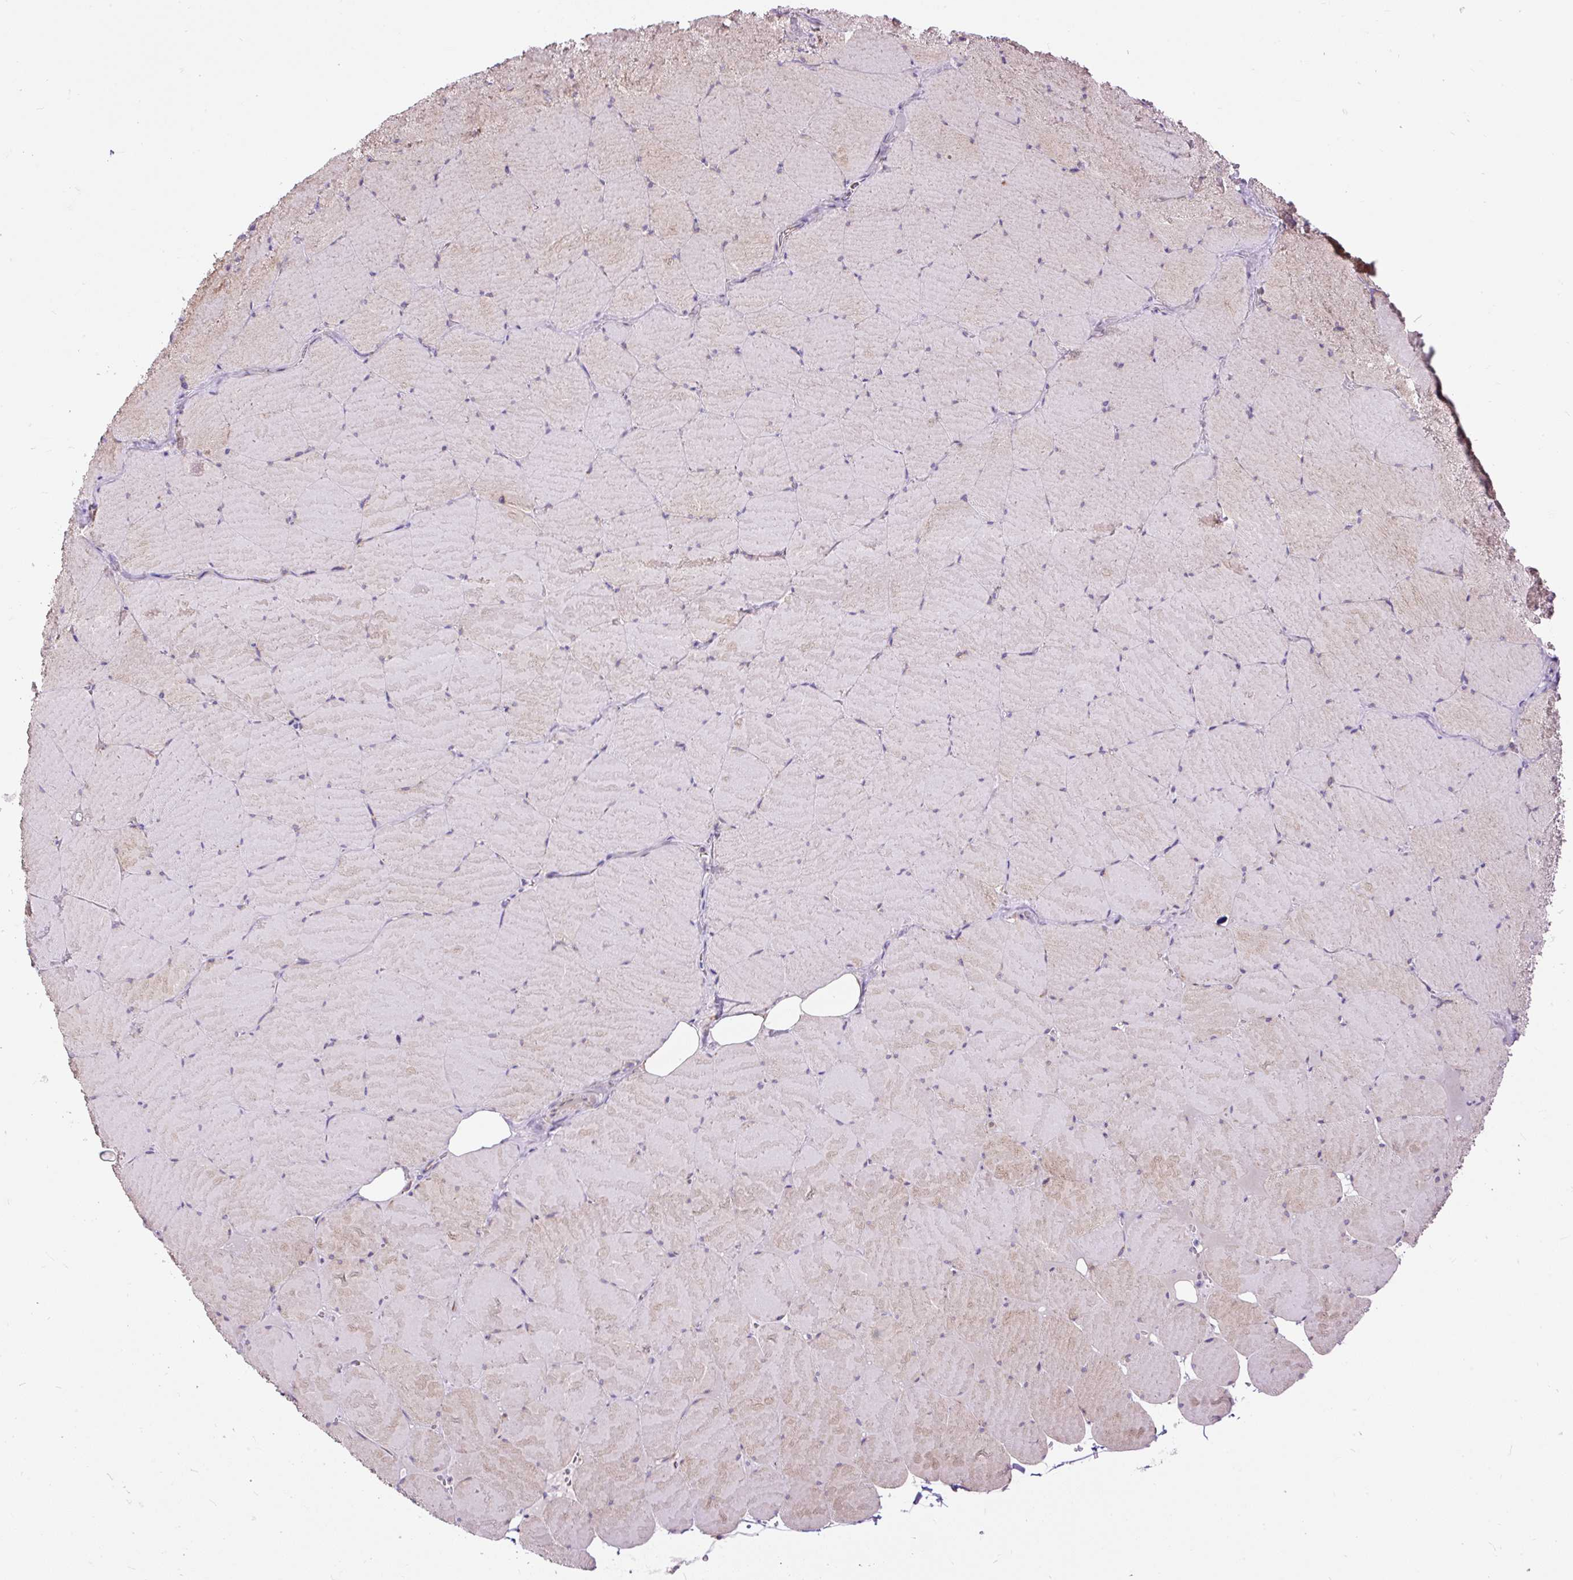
{"staining": {"intensity": "moderate", "quantity": "25%-75%", "location": "cytoplasmic/membranous"}, "tissue": "skeletal muscle", "cell_type": "Myocytes", "image_type": "normal", "snomed": [{"axis": "morphology", "description": "Normal tissue, NOS"}, {"axis": "topography", "description": "Skeletal muscle"}, {"axis": "topography", "description": "Head-Neck"}], "caption": "DAB immunohistochemical staining of unremarkable skeletal muscle exhibits moderate cytoplasmic/membranous protein expression in about 25%-75% of myocytes.", "gene": "RPS5", "patient": {"sex": "male", "age": 66}}